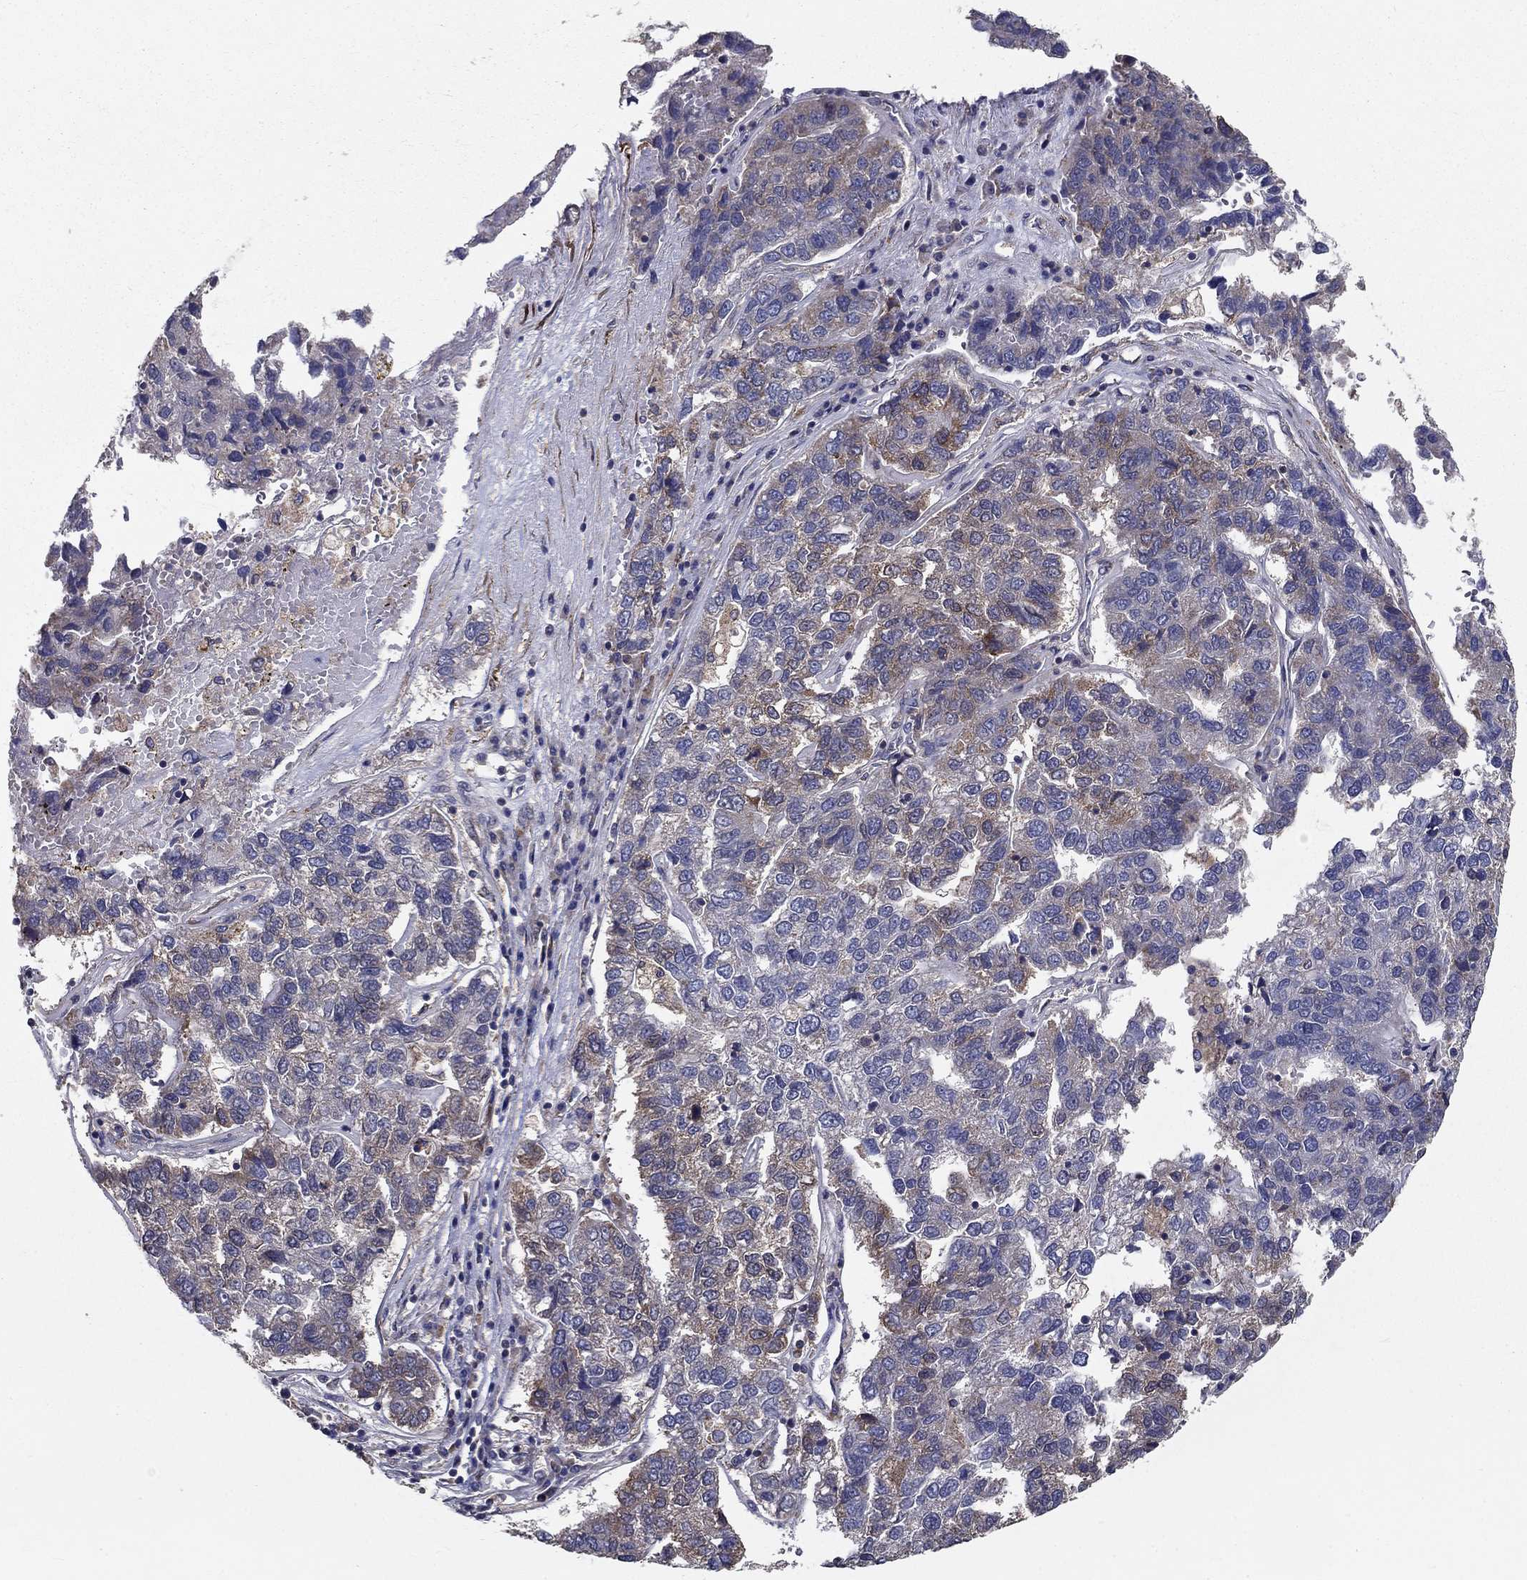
{"staining": {"intensity": "moderate", "quantity": "<25%", "location": "cytoplasmic/membranous"}, "tissue": "pancreatic cancer", "cell_type": "Tumor cells", "image_type": "cancer", "snomed": [{"axis": "morphology", "description": "Adenocarcinoma, NOS"}, {"axis": "topography", "description": "Pancreas"}], "caption": "Immunohistochemistry of human pancreatic cancer (adenocarcinoma) displays low levels of moderate cytoplasmic/membranous expression in about <25% of tumor cells. The staining was performed using DAB, with brown indicating positive protein expression. Nuclei are stained blue with hematoxylin.", "gene": "ALDH4A1", "patient": {"sex": "female", "age": 61}}